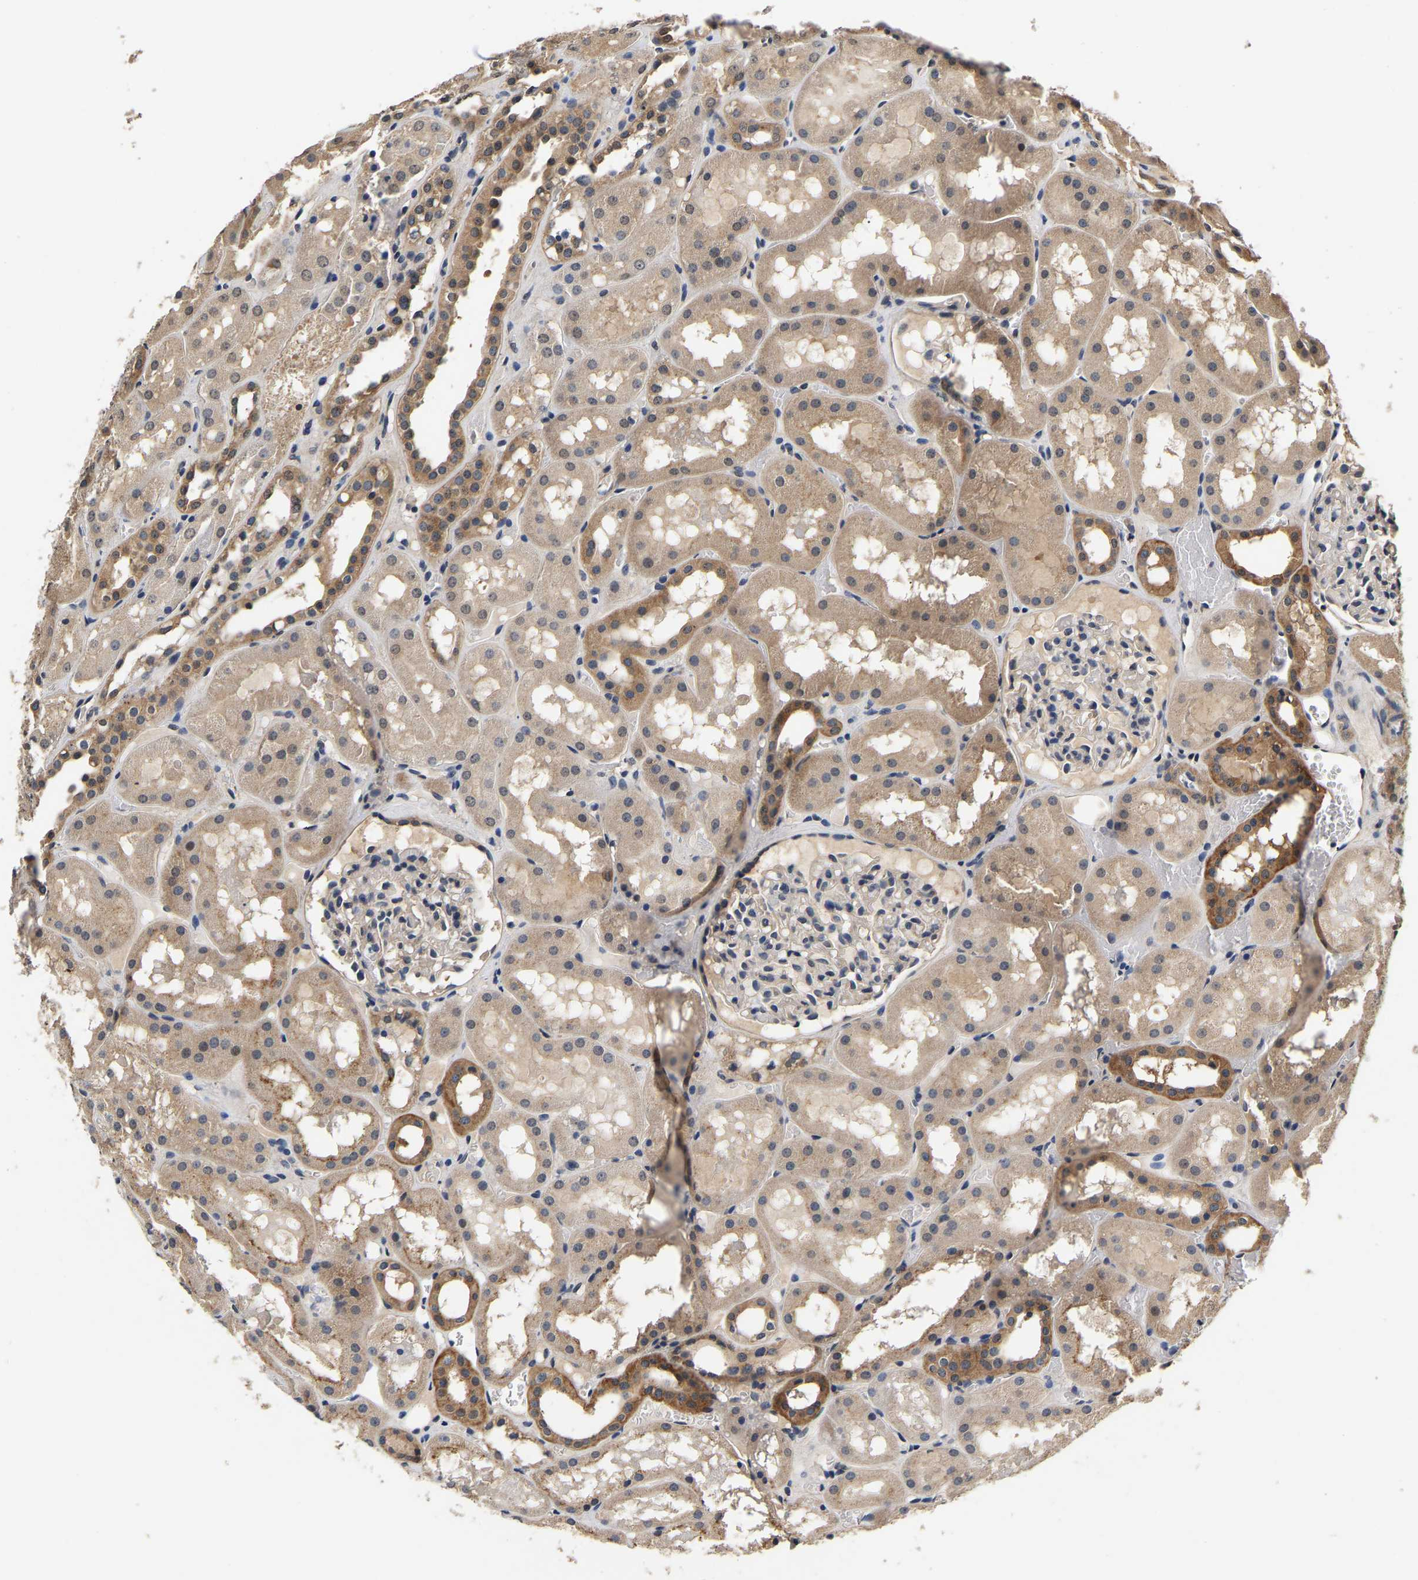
{"staining": {"intensity": "negative", "quantity": "none", "location": "none"}, "tissue": "kidney", "cell_type": "Cells in glomeruli", "image_type": "normal", "snomed": [{"axis": "morphology", "description": "Normal tissue, NOS"}, {"axis": "topography", "description": "Kidney"}, {"axis": "topography", "description": "Urinary bladder"}], "caption": "IHC of unremarkable human kidney exhibits no positivity in cells in glomeruli.", "gene": "RUVBL1", "patient": {"sex": "male", "age": 16}}